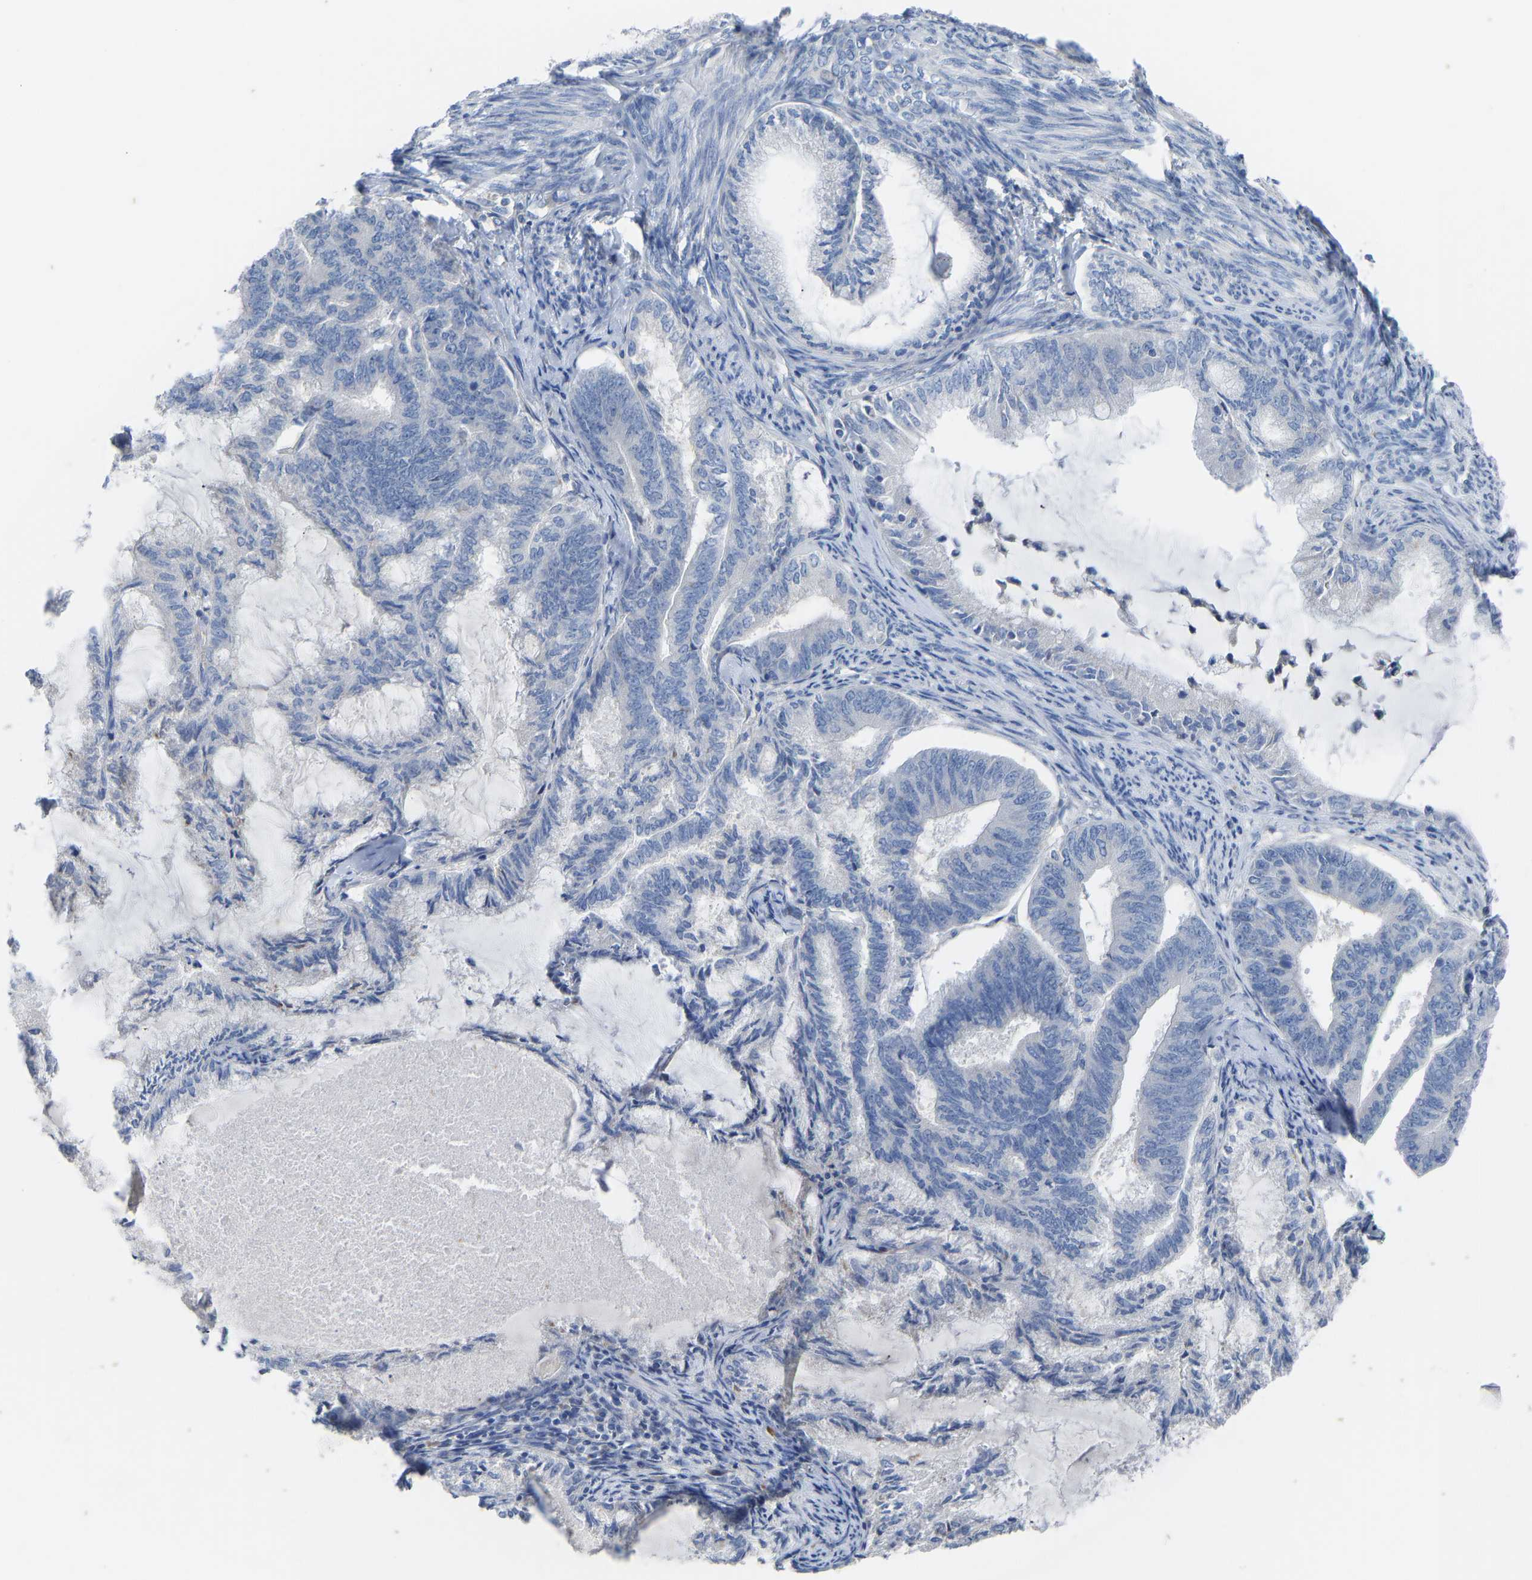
{"staining": {"intensity": "negative", "quantity": "none", "location": "none"}, "tissue": "endometrial cancer", "cell_type": "Tumor cells", "image_type": "cancer", "snomed": [{"axis": "morphology", "description": "Adenocarcinoma, NOS"}, {"axis": "topography", "description": "Endometrium"}], "caption": "The photomicrograph shows no staining of tumor cells in endometrial cancer (adenocarcinoma). (DAB immunohistochemistry, high magnification).", "gene": "OLIG2", "patient": {"sex": "female", "age": 86}}